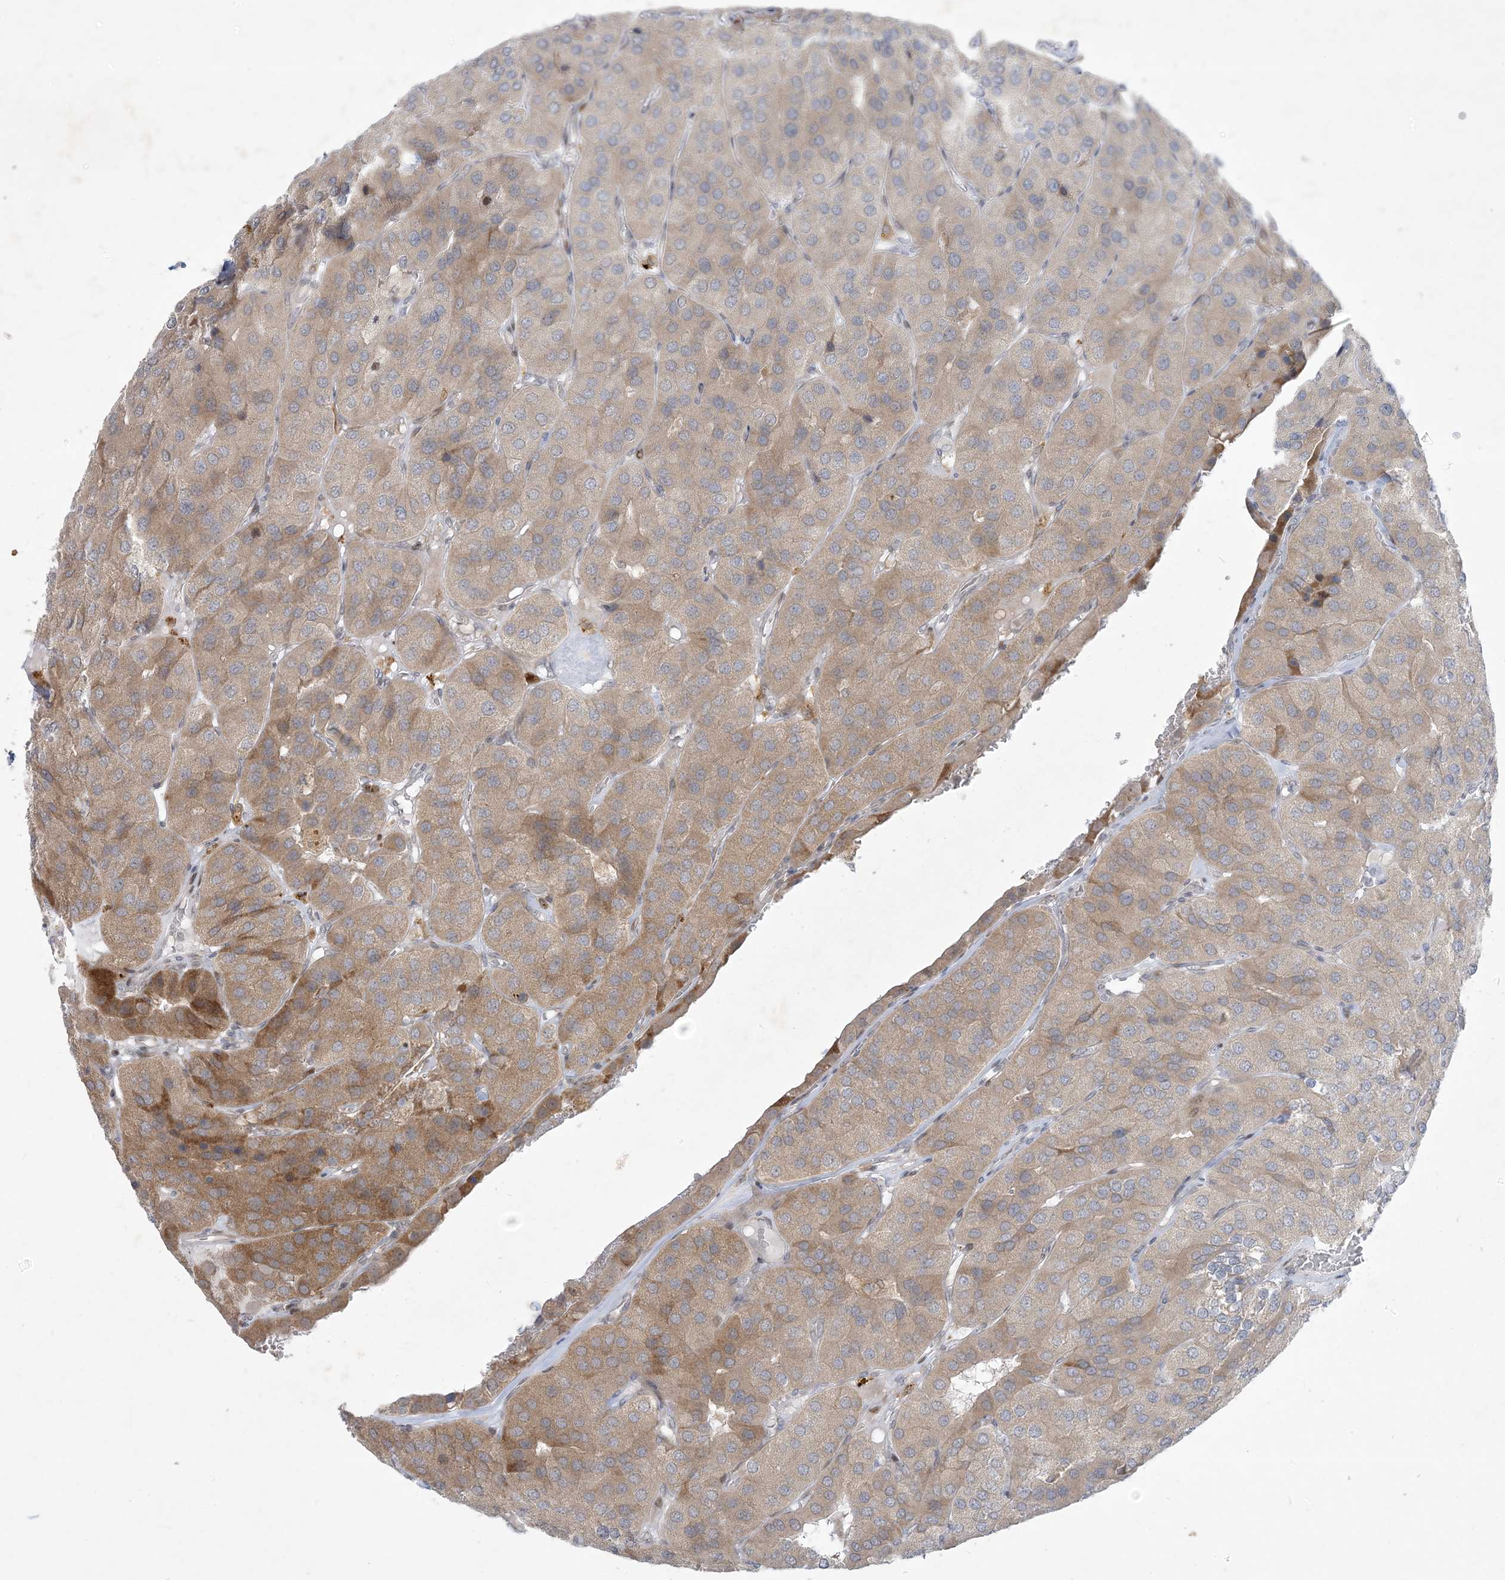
{"staining": {"intensity": "moderate", "quantity": "25%-75%", "location": "cytoplasmic/membranous"}, "tissue": "parathyroid gland", "cell_type": "Glandular cells", "image_type": "normal", "snomed": [{"axis": "morphology", "description": "Normal tissue, NOS"}, {"axis": "morphology", "description": "Adenoma, NOS"}, {"axis": "topography", "description": "Parathyroid gland"}], "caption": "Immunohistochemical staining of unremarkable human parathyroid gland exhibits medium levels of moderate cytoplasmic/membranous expression in about 25%-75% of glandular cells. Nuclei are stained in blue.", "gene": "SOGA3", "patient": {"sex": "female", "age": 86}}